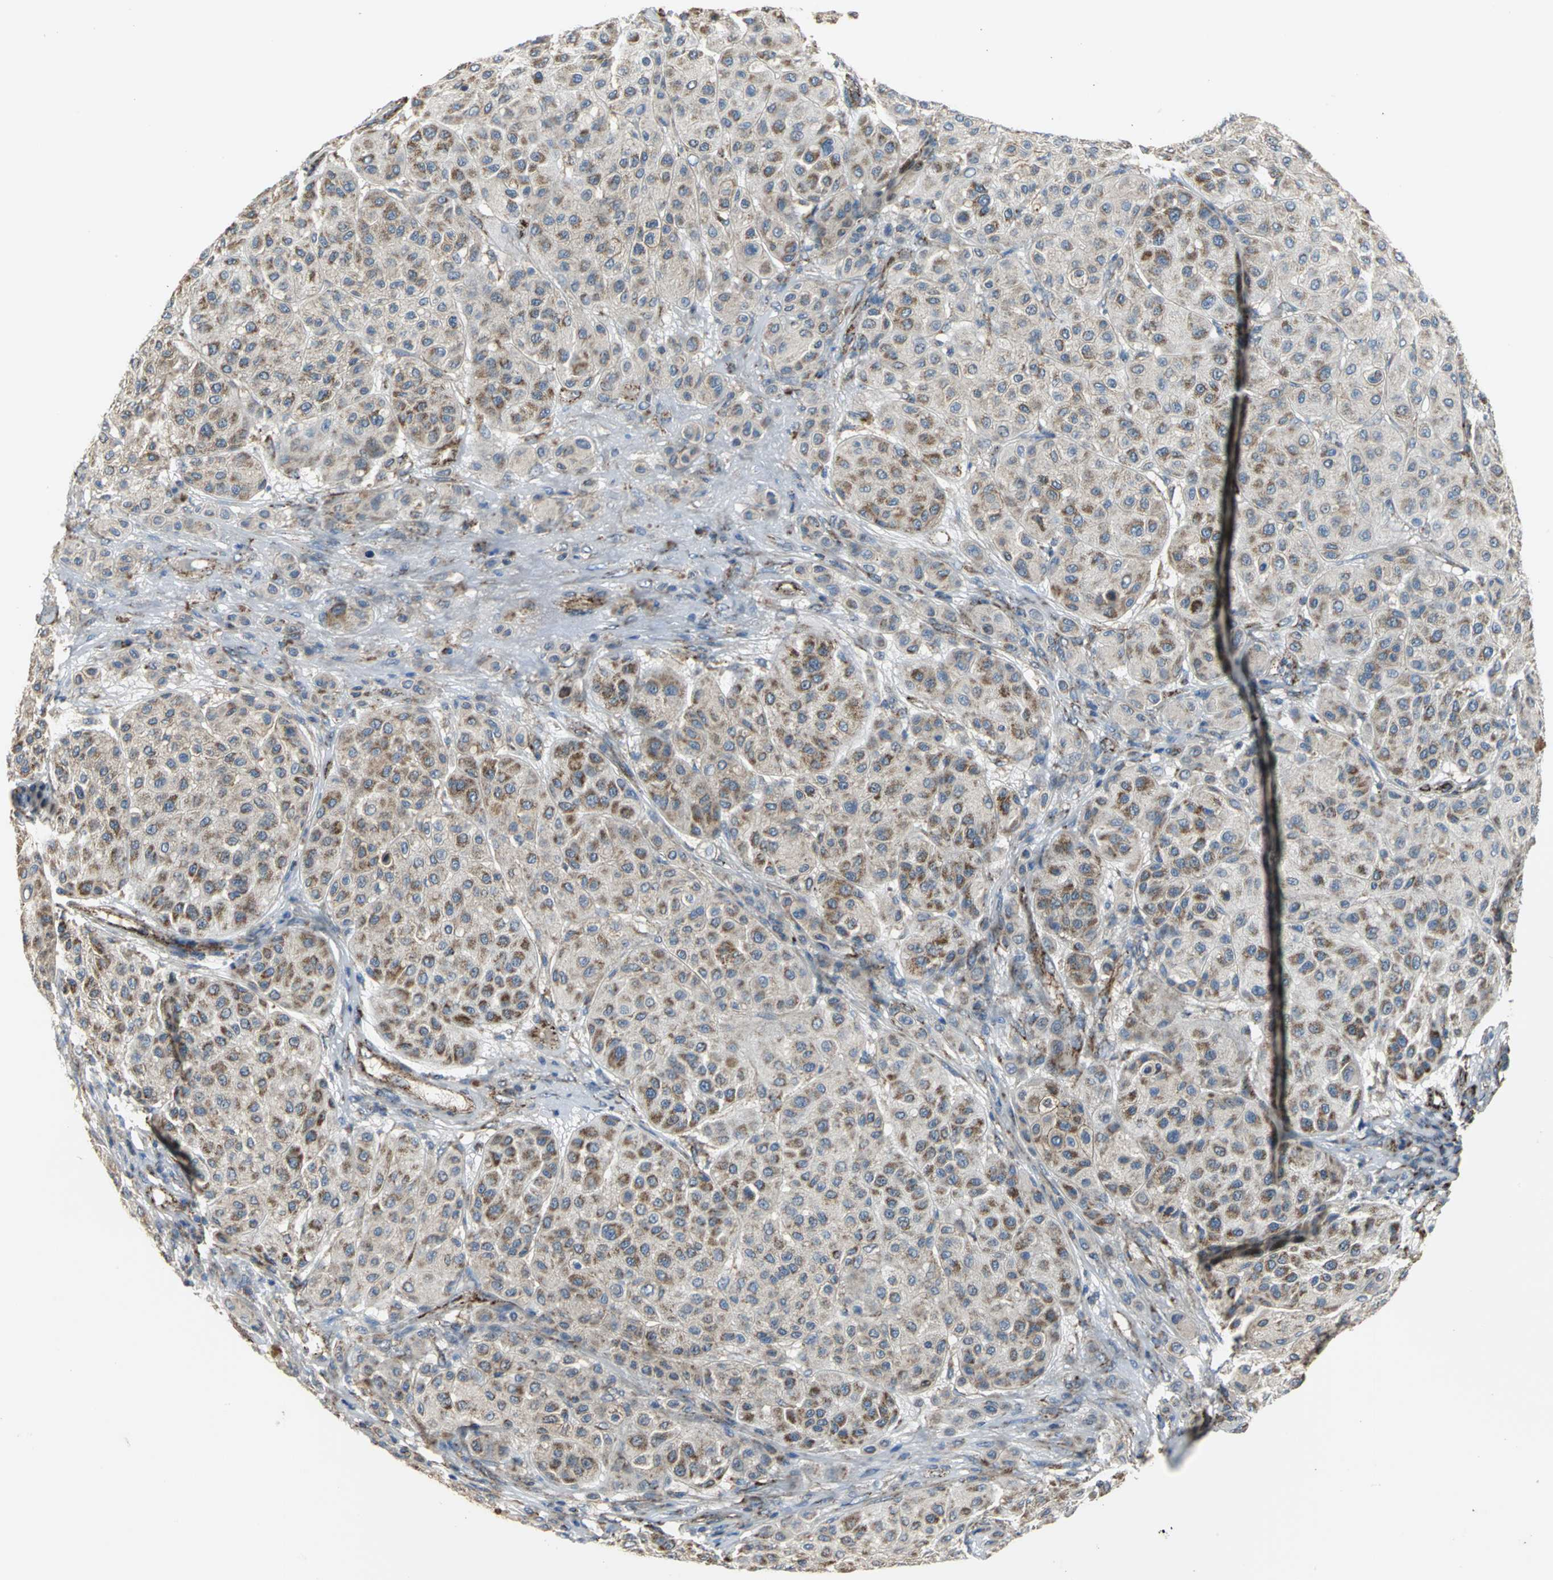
{"staining": {"intensity": "moderate", "quantity": ">75%", "location": "cytoplasmic/membranous"}, "tissue": "melanoma", "cell_type": "Tumor cells", "image_type": "cancer", "snomed": [{"axis": "morphology", "description": "Normal tissue, NOS"}, {"axis": "morphology", "description": "Malignant melanoma, Metastatic site"}, {"axis": "topography", "description": "Skin"}], "caption": "Immunohistochemical staining of human malignant melanoma (metastatic site) reveals medium levels of moderate cytoplasmic/membranous positivity in about >75% of tumor cells.", "gene": "NDUFB5", "patient": {"sex": "male", "age": 41}}